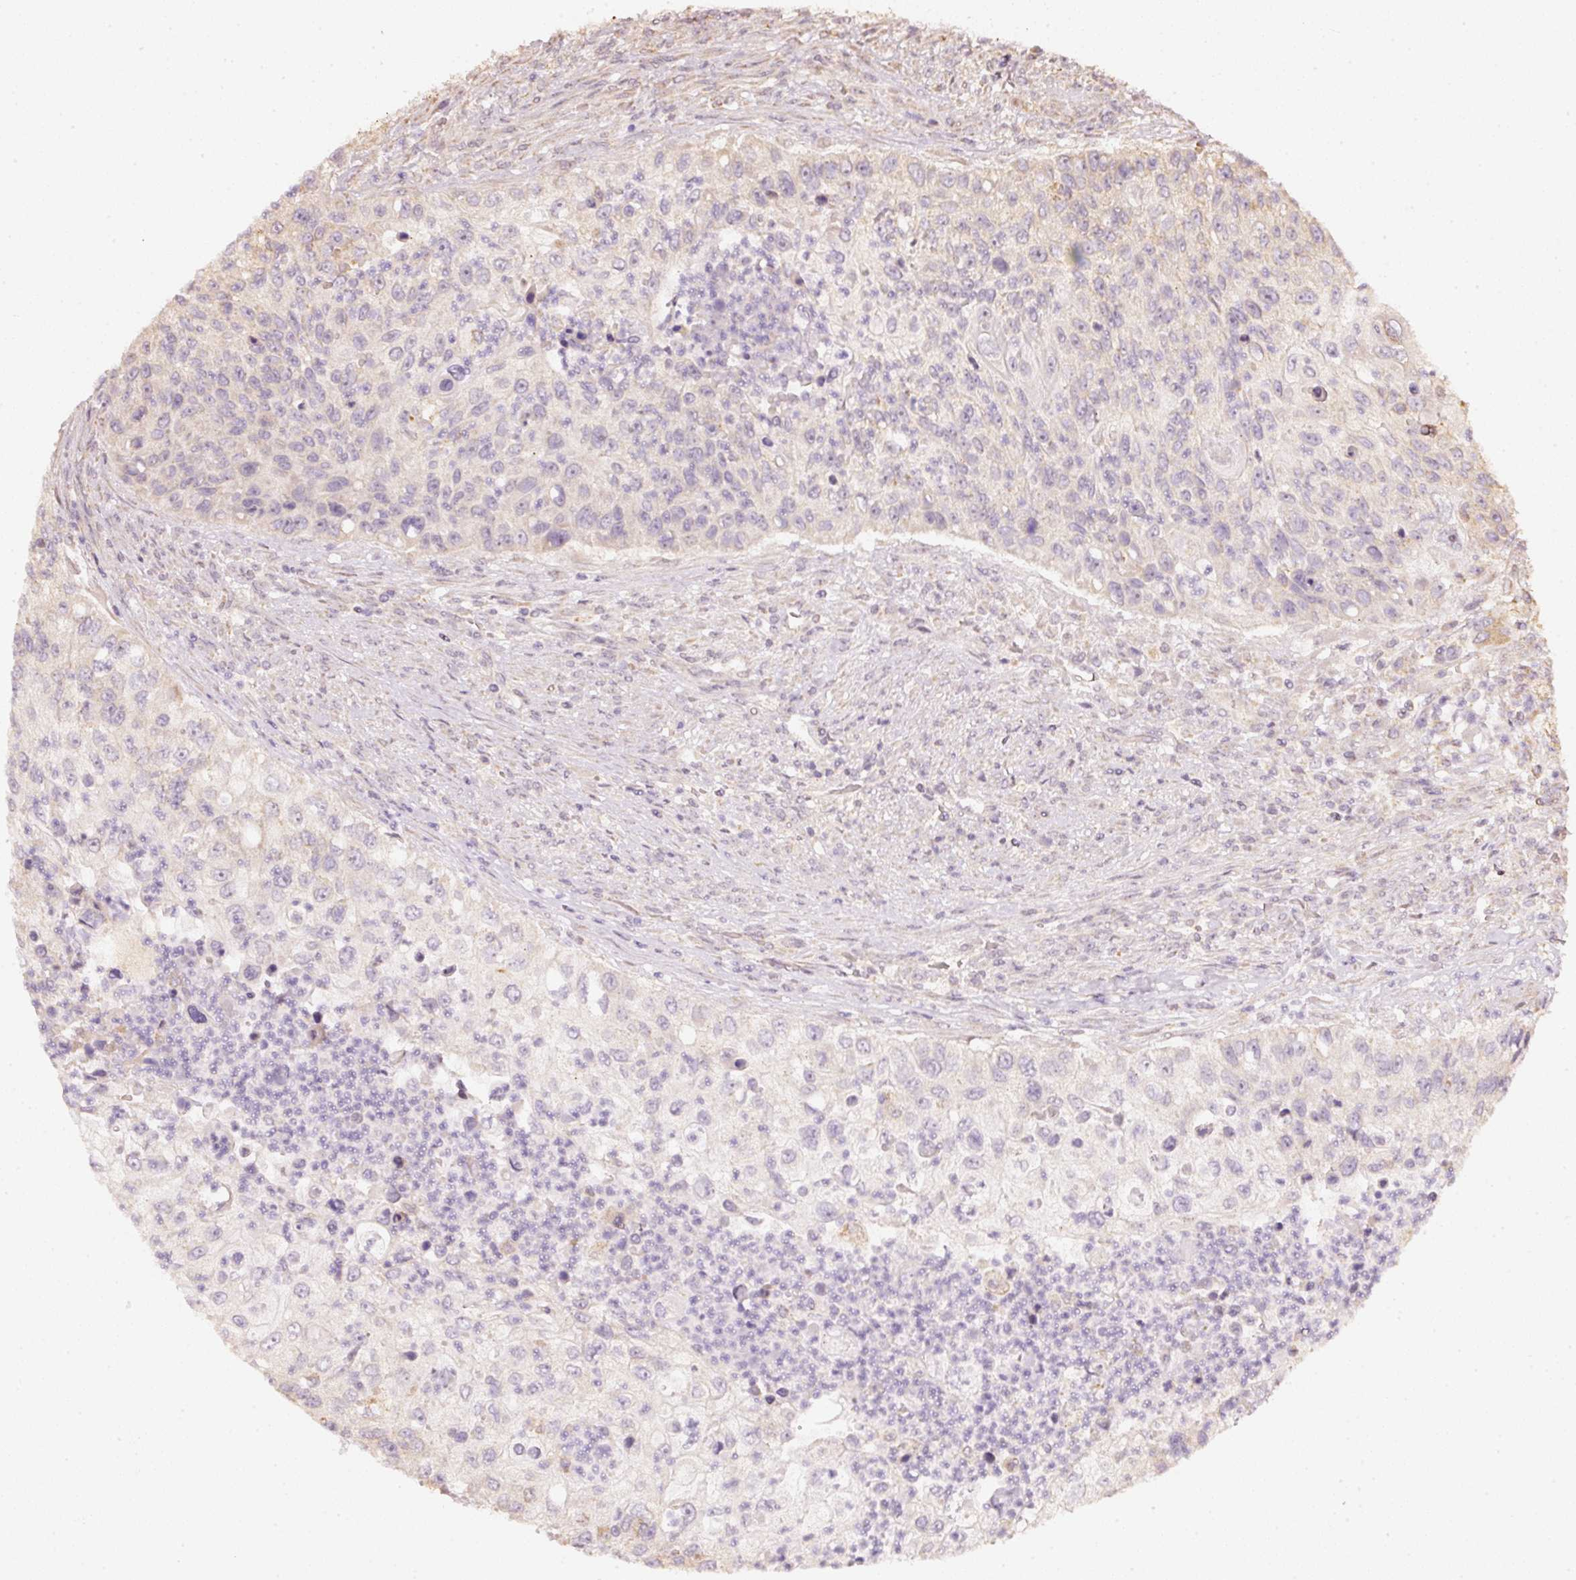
{"staining": {"intensity": "negative", "quantity": "none", "location": "none"}, "tissue": "urothelial cancer", "cell_type": "Tumor cells", "image_type": "cancer", "snomed": [{"axis": "morphology", "description": "Urothelial carcinoma, High grade"}, {"axis": "topography", "description": "Urinary bladder"}], "caption": "Micrograph shows no significant protein expression in tumor cells of urothelial carcinoma (high-grade). The staining was performed using DAB to visualize the protein expression in brown, while the nuclei were stained in blue with hematoxylin (Magnification: 20x).", "gene": "RAB35", "patient": {"sex": "female", "age": 60}}